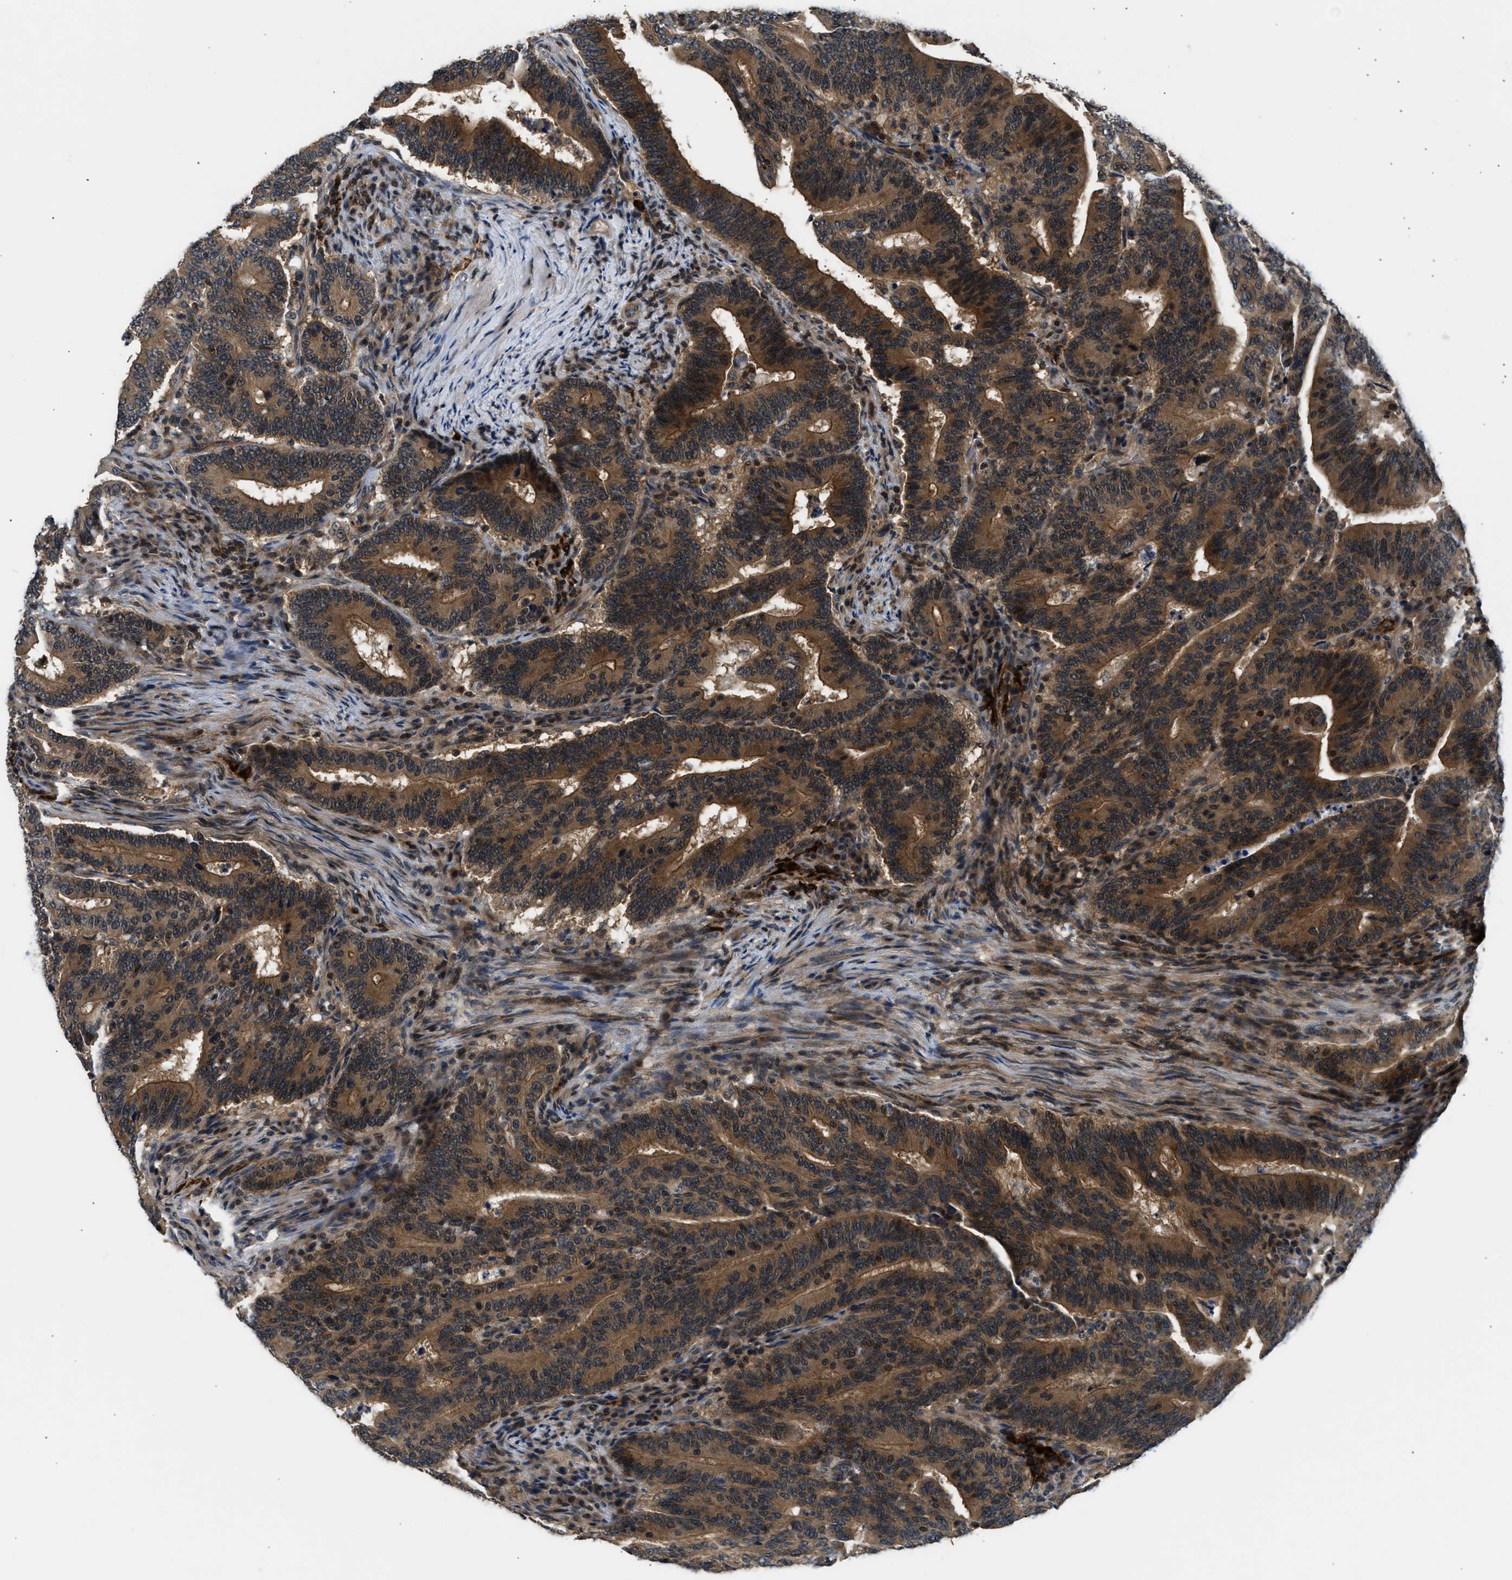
{"staining": {"intensity": "strong", "quantity": ">75%", "location": "cytoplasmic/membranous"}, "tissue": "colorectal cancer", "cell_type": "Tumor cells", "image_type": "cancer", "snomed": [{"axis": "morphology", "description": "Adenocarcinoma, NOS"}, {"axis": "topography", "description": "Colon"}], "caption": "About >75% of tumor cells in adenocarcinoma (colorectal) reveal strong cytoplasmic/membranous protein positivity as visualized by brown immunohistochemical staining.", "gene": "MTMR1", "patient": {"sex": "female", "age": 66}}